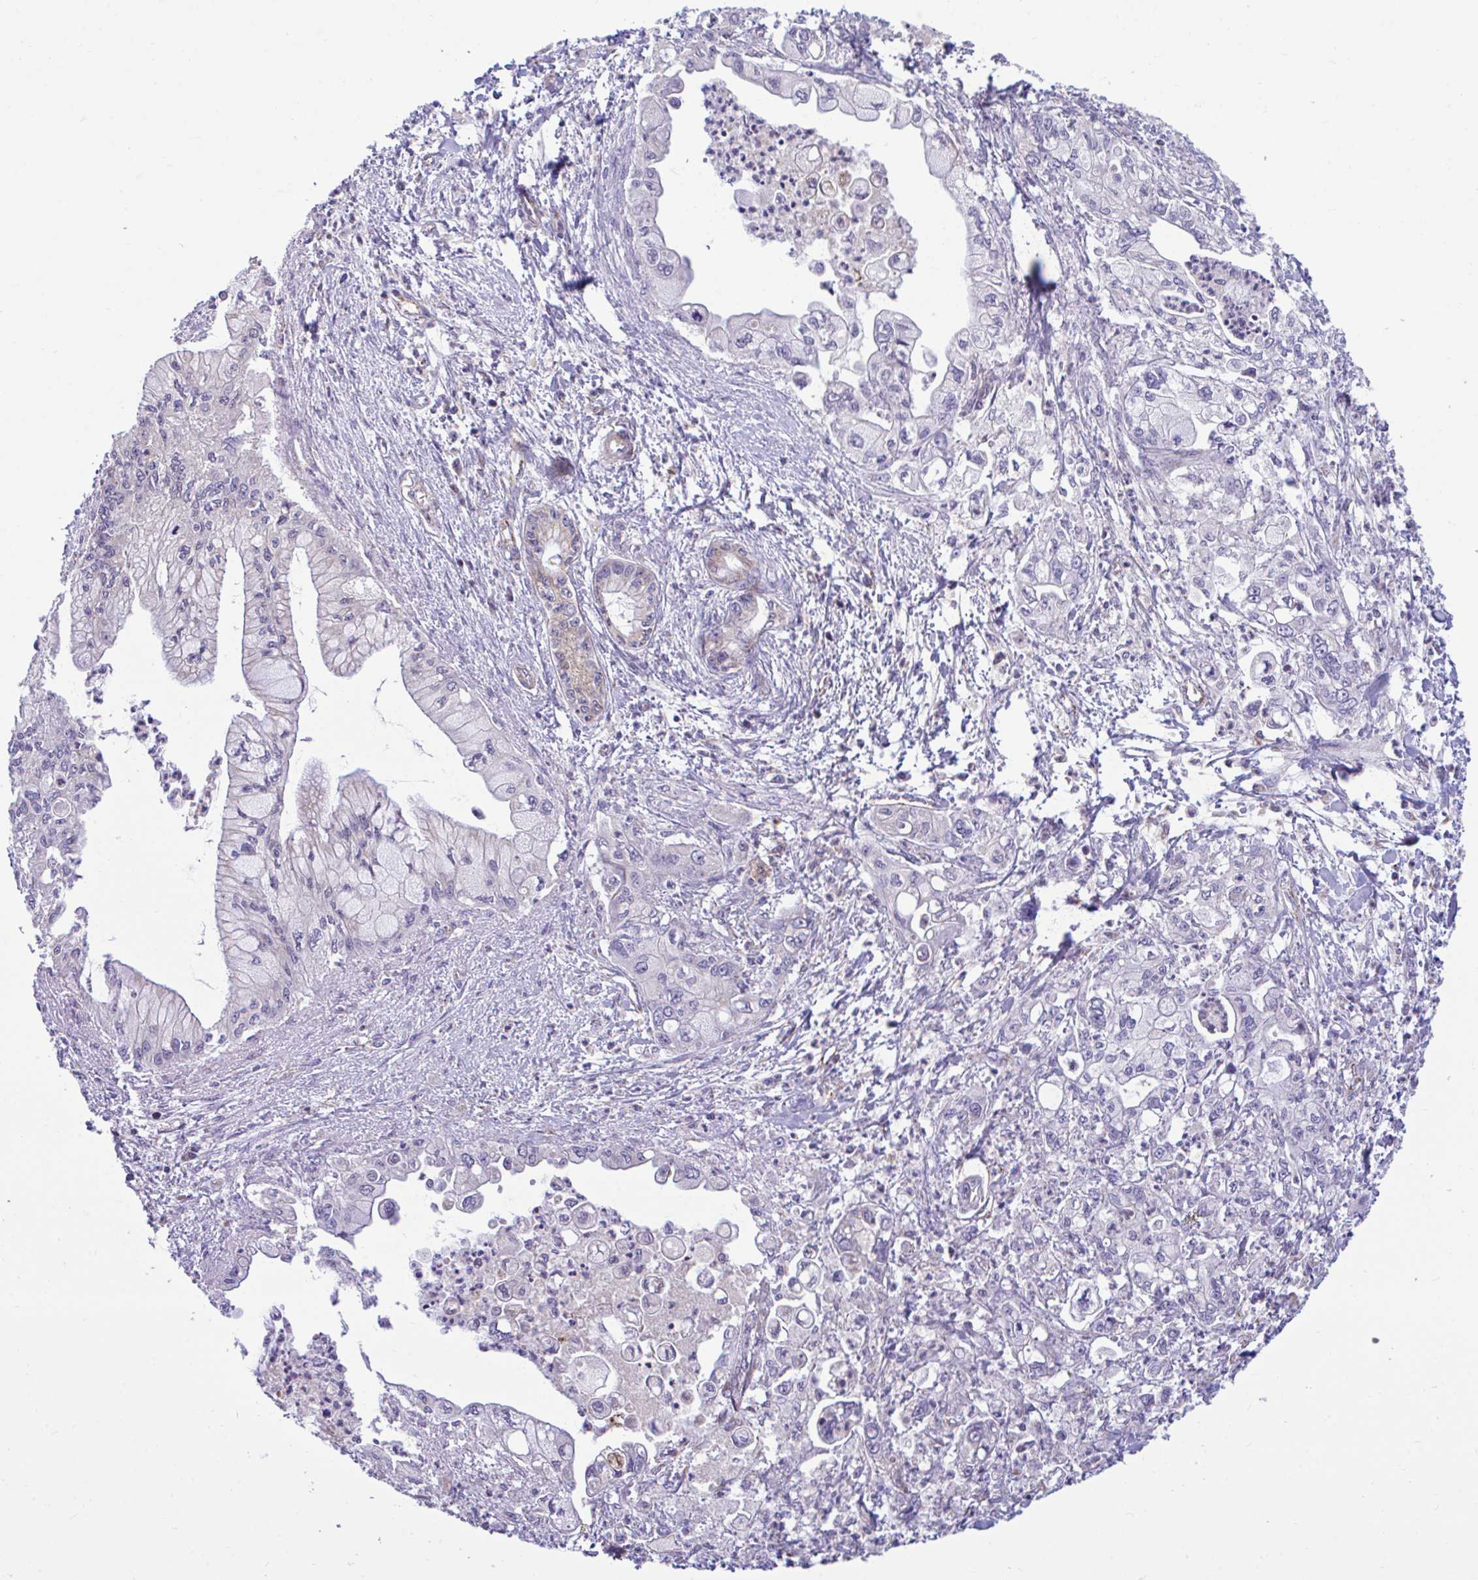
{"staining": {"intensity": "moderate", "quantity": "<25%", "location": "cytoplasmic/membranous"}, "tissue": "pancreatic cancer", "cell_type": "Tumor cells", "image_type": "cancer", "snomed": [{"axis": "morphology", "description": "Adenocarcinoma, NOS"}, {"axis": "topography", "description": "Pancreas"}], "caption": "A brown stain highlights moderate cytoplasmic/membranous staining of a protein in human pancreatic adenocarcinoma tumor cells.", "gene": "SARS2", "patient": {"sex": "male", "age": 61}}